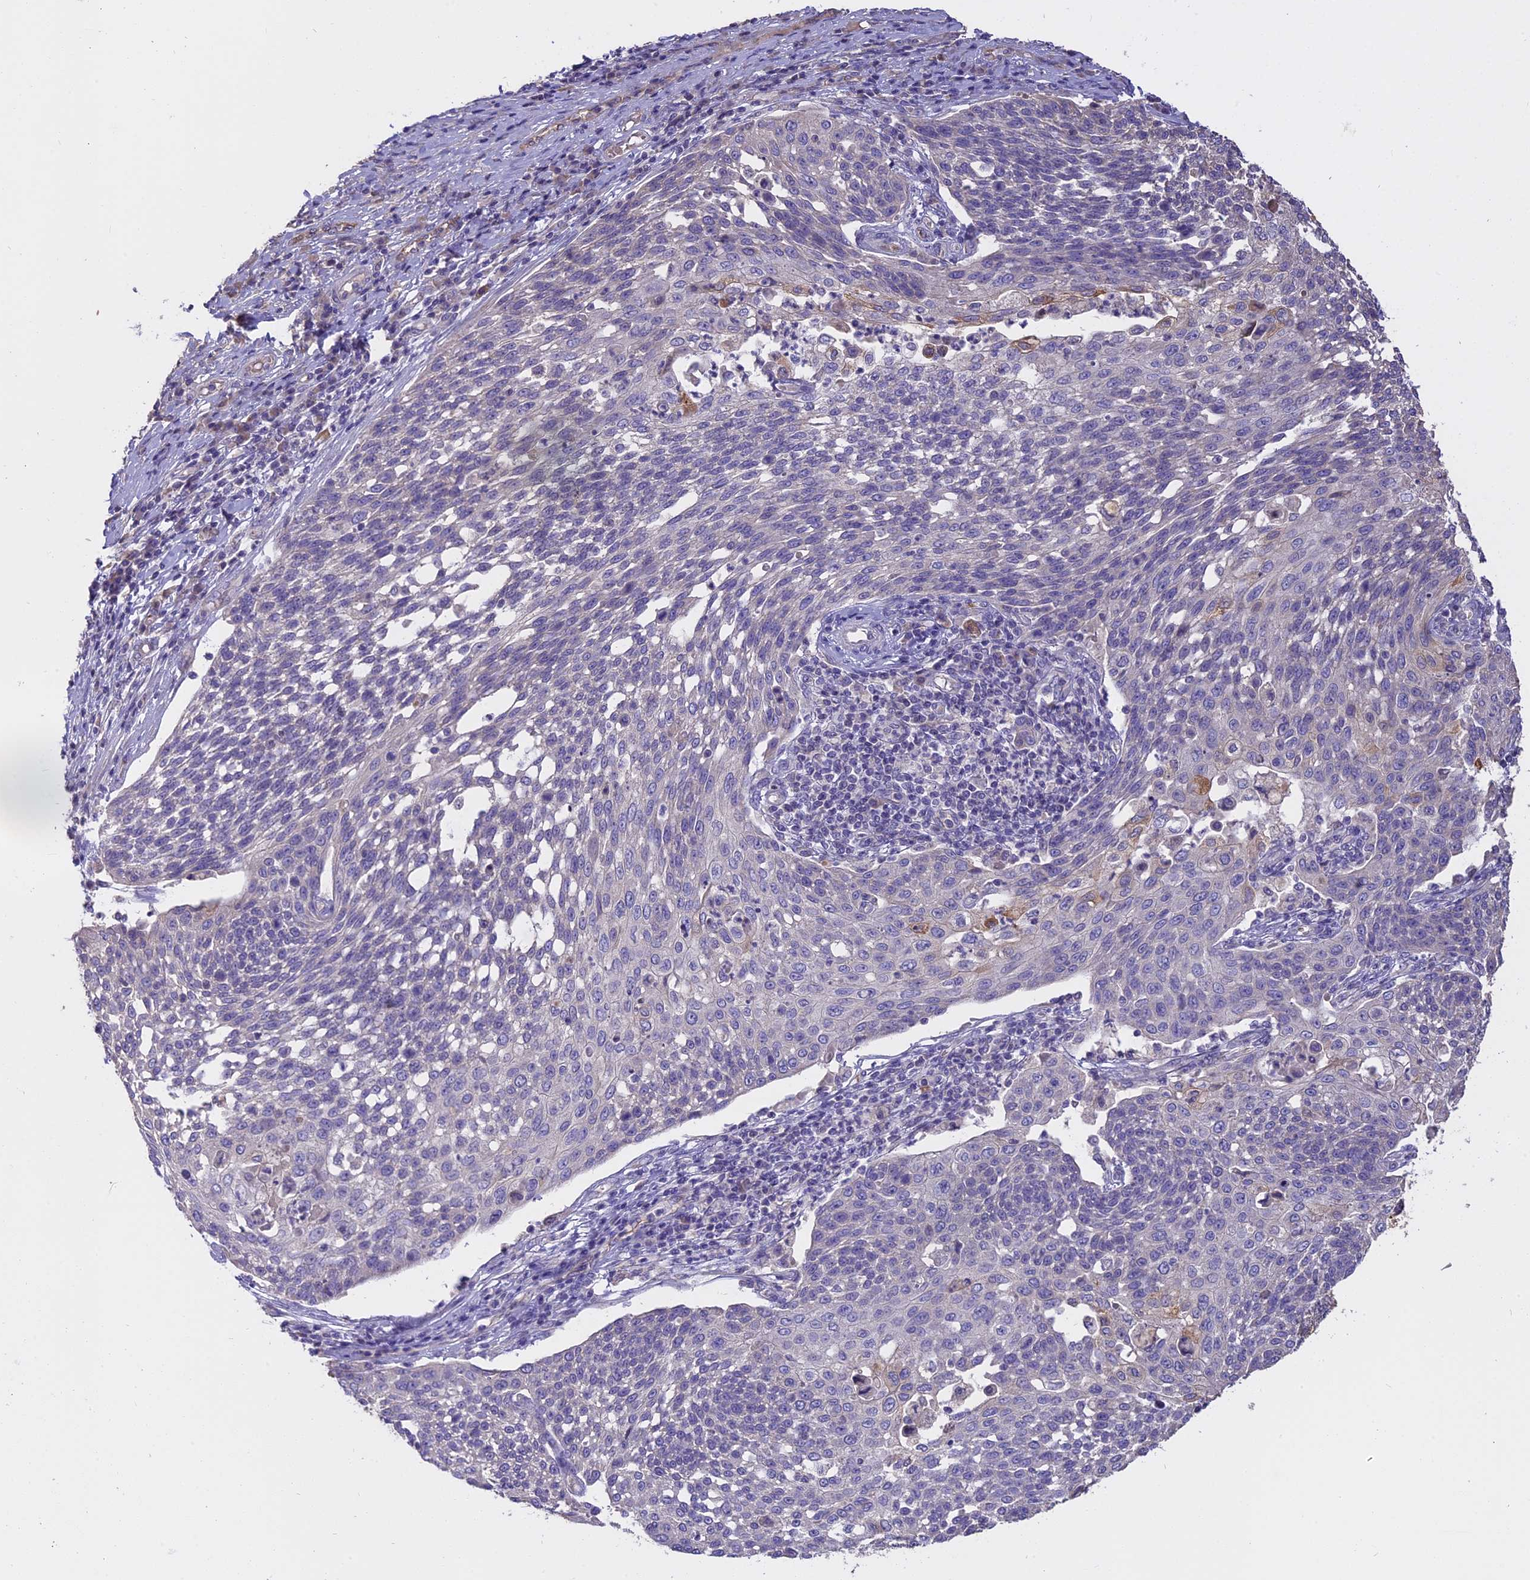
{"staining": {"intensity": "negative", "quantity": "none", "location": "none"}, "tissue": "cervical cancer", "cell_type": "Tumor cells", "image_type": "cancer", "snomed": [{"axis": "morphology", "description": "Squamous cell carcinoma, NOS"}, {"axis": "topography", "description": "Cervix"}], "caption": "Tumor cells show no significant expression in squamous cell carcinoma (cervical). (IHC, brightfield microscopy, high magnification).", "gene": "WFDC2", "patient": {"sex": "female", "age": 34}}